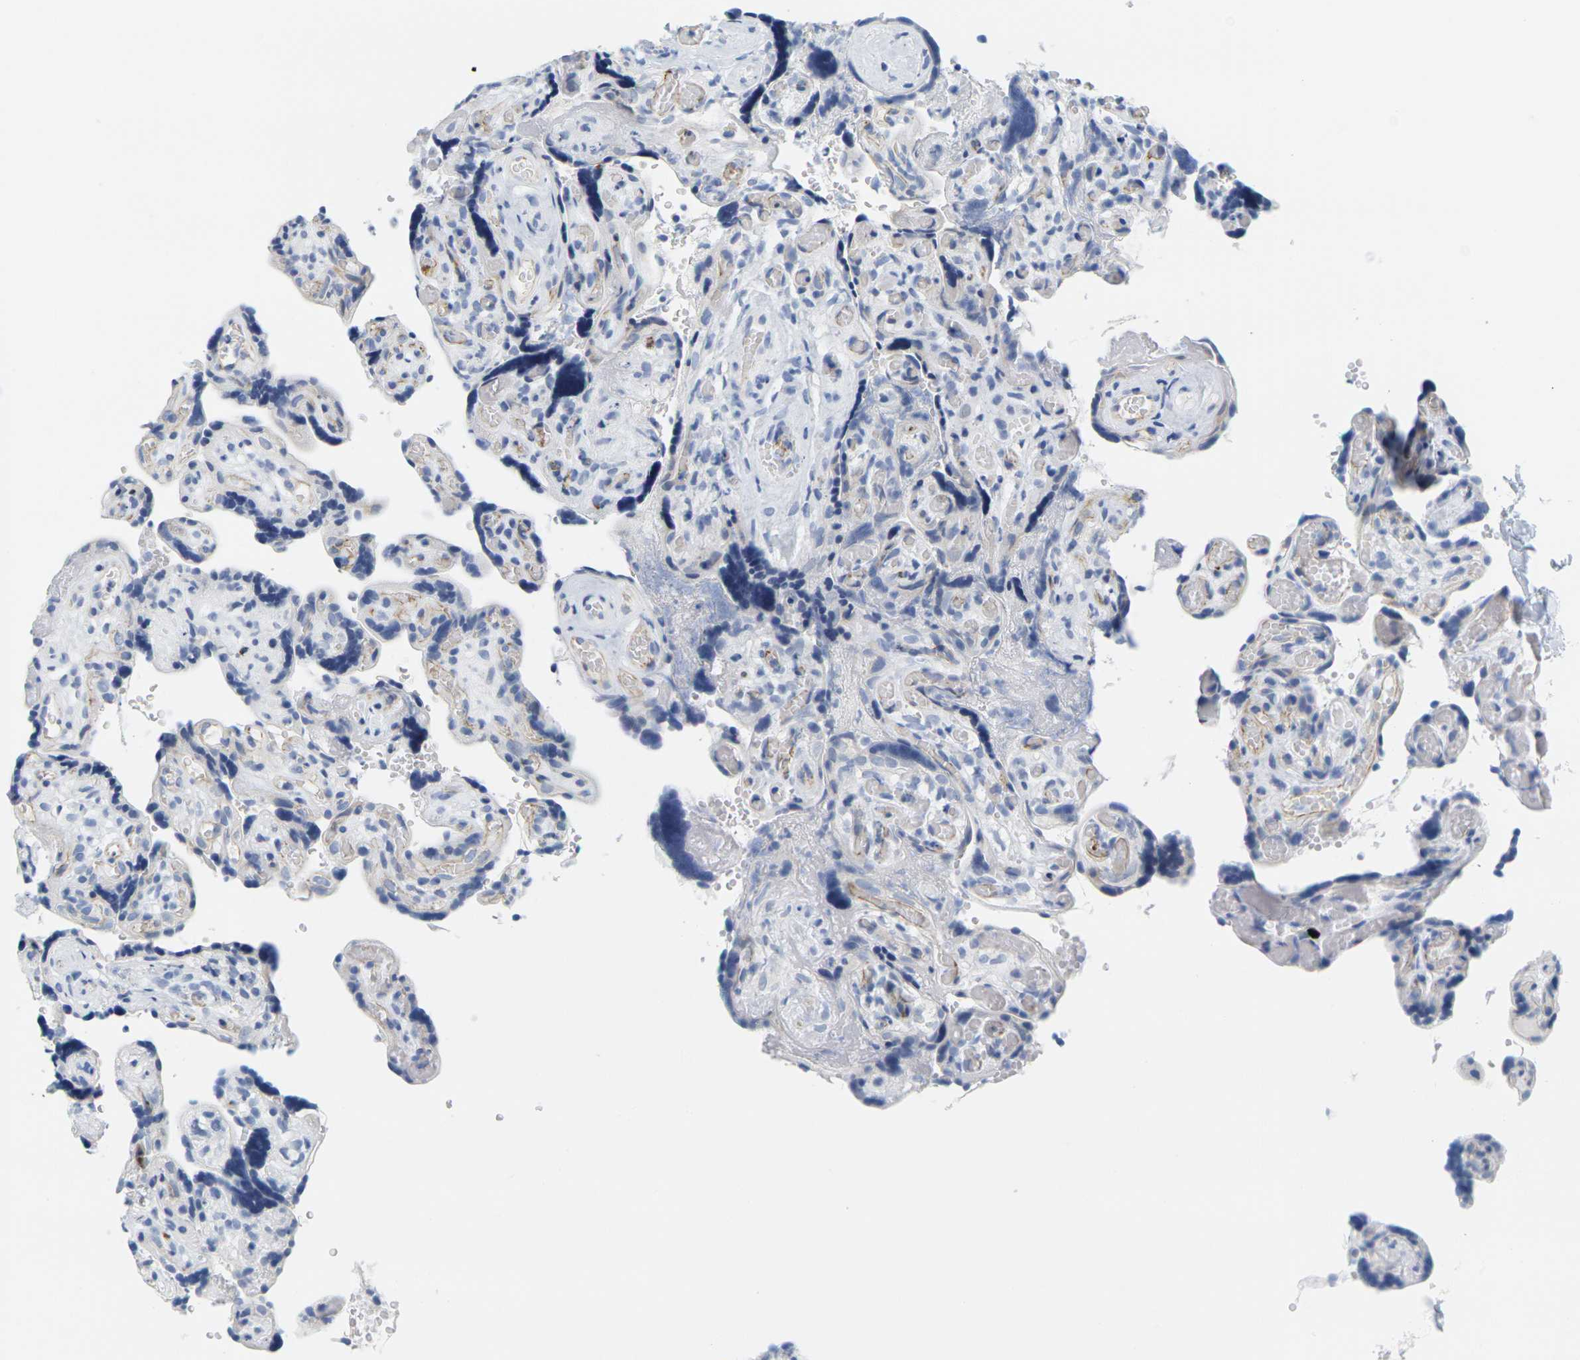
{"staining": {"intensity": "negative", "quantity": "none", "location": "none"}, "tissue": "placenta", "cell_type": "Decidual cells", "image_type": "normal", "snomed": [{"axis": "morphology", "description": "Normal tissue, NOS"}, {"axis": "topography", "description": "Placenta"}], "caption": "Protein analysis of benign placenta displays no significant positivity in decidual cells.", "gene": "HLA", "patient": {"sex": "female", "age": 30}}